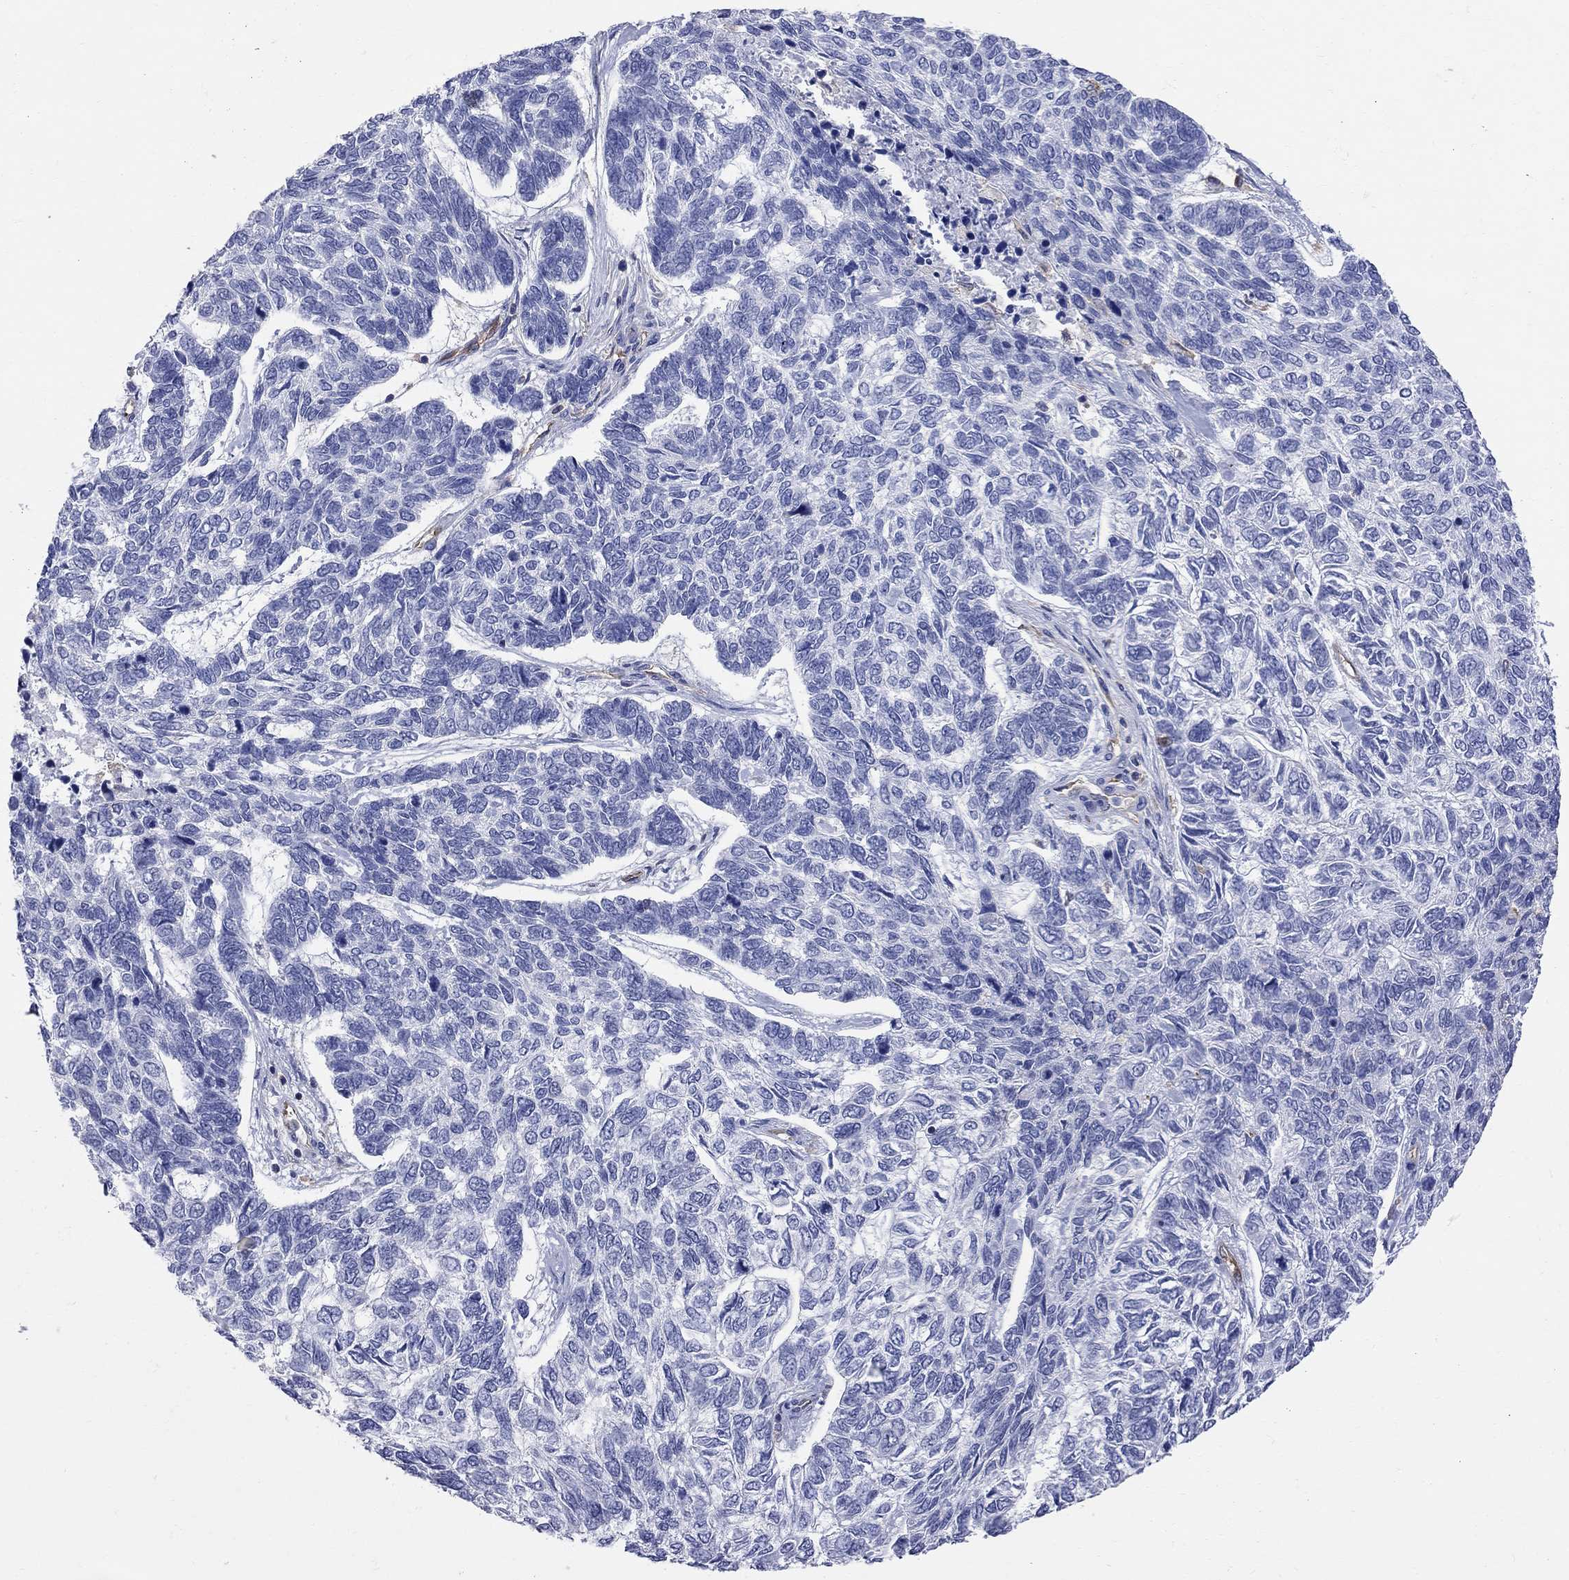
{"staining": {"intensity": "negative", "quantity": "none", "location": "none"}, "tissue": "skin cancer", "cell_type": "Tumor cells", "image_type": "cancer", "snomed": [{"axis": "morphology", "description": "Basal cell carcinoma"}, {"axis": "topography", "description": "Skin"}], "caption": "Photomicrograph shows no protein staining in tumor cells of skin cancer tissue.", "gene": "ABI3", "patient": {"sex": "female", "age": 65}}